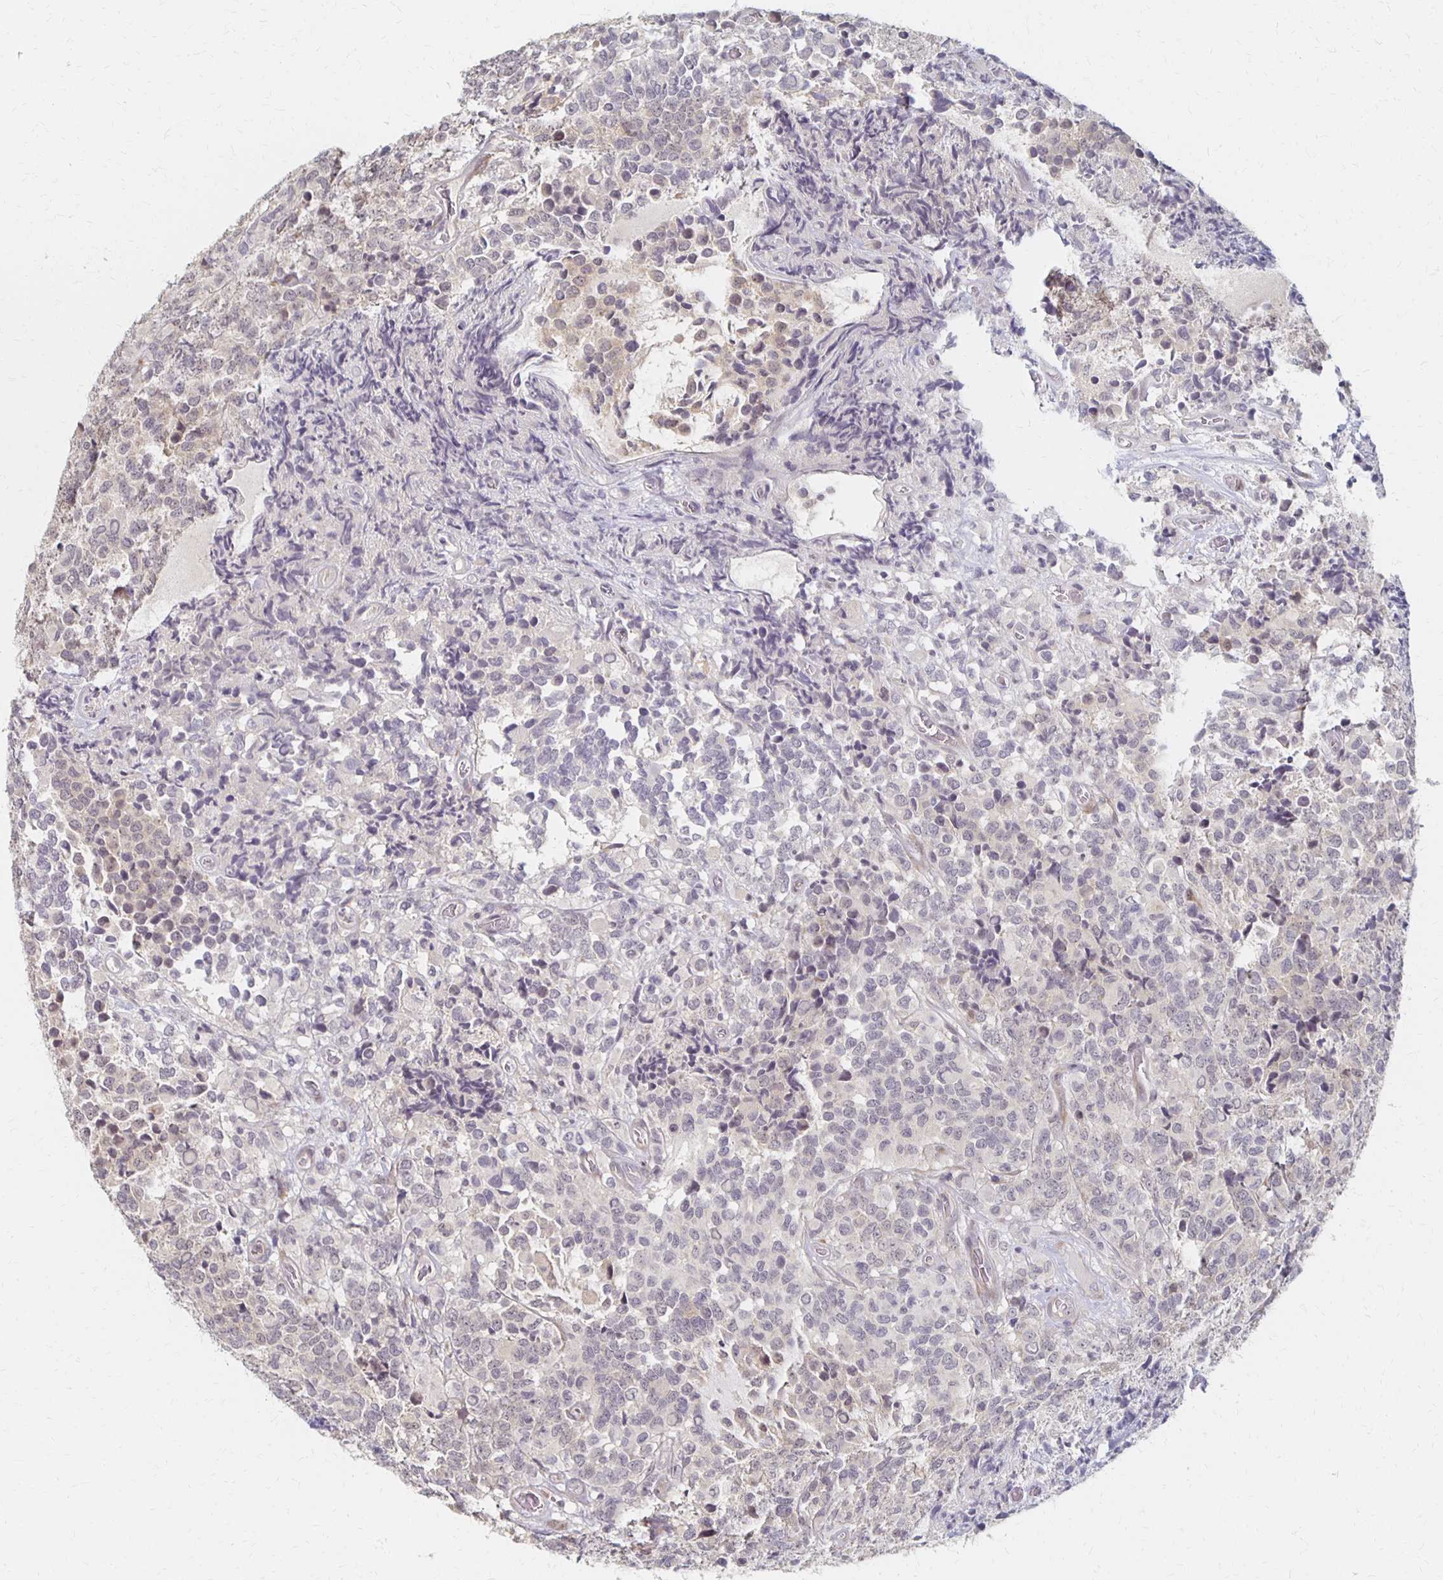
{"staining": {"intensity": "negative", "quantity": "none", "location": "none"}, "tissue": "glioma", "cell_type": "Tumor cells", "image_type": "cancer", "snomed": [{"axis": "morphology", "description": "Glioma, malignant, High grade"}, {"axis": "topography", "description": "Brain"}], "caption": "The IHC micrograph has no significant positivity in tumor cells of glioma tissue.", "gene": "PRKCB", "patient": {"sex": "male", "age": 39}}